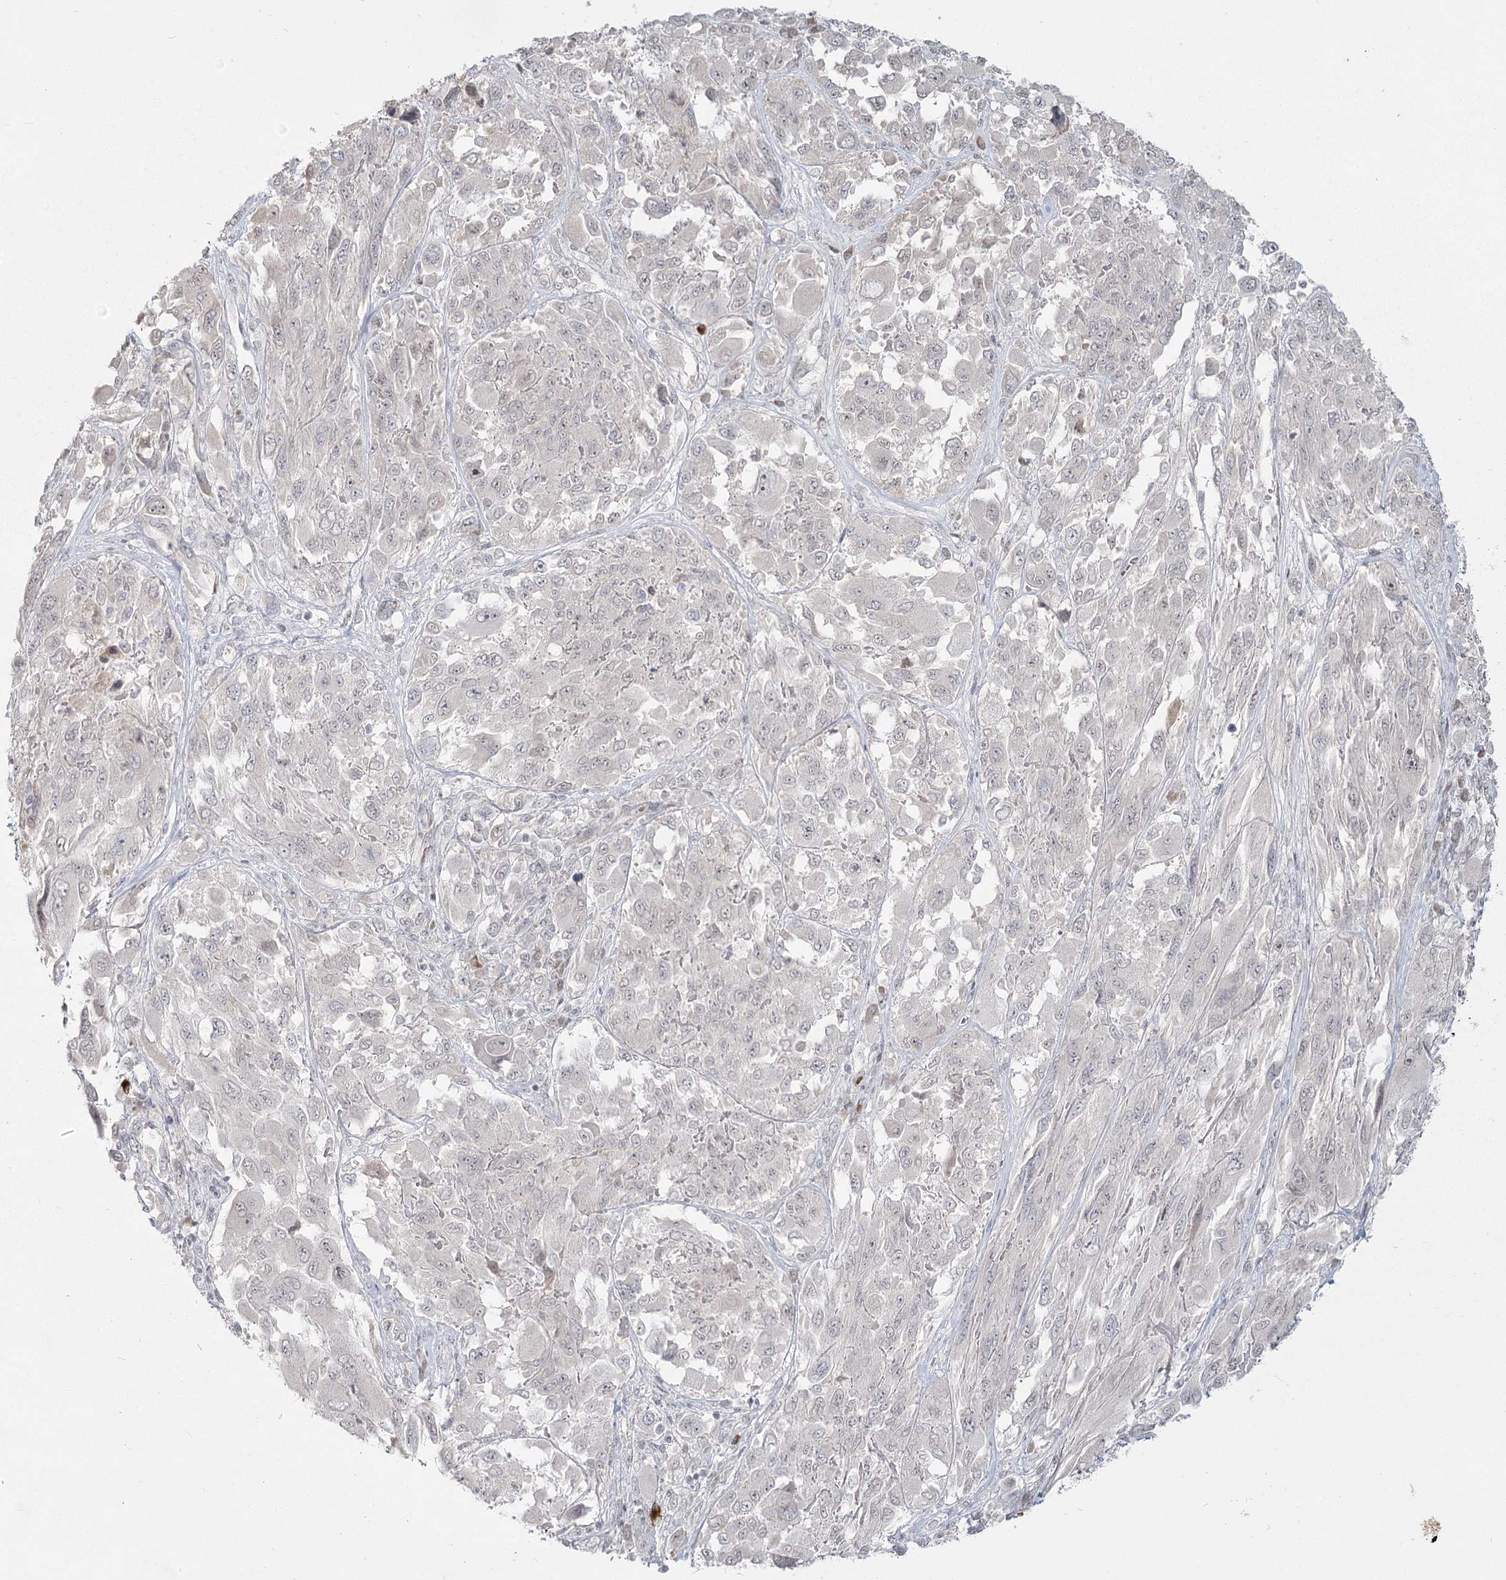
{"staining": {"intensity": "negative", "quantity": "none", "location": "none"}, "tissue": "melanoma", "cell_type": "Tumor cells", "image_type": "cancer", "snomed": [{"axis": "morphology", "description": "Malignant melanoma, NOS"}, {"axis": "topography", "description": "Skin"}], "caption": "High magnification brightfield microscopy of malignant melanoma stained with DAB (brown) and counterstained with hematoxylin (blue): tumor cells show no significant positivity. (Stains: DAB (3,3'-diaminobenzidine) immunohistochemistry (IHC) with hematoxylin counter stain, Microscopy: brightfield microscopy at high magnification).", "gene": "LY6G5C", "patient": {"sex": "female", "age": 91}}